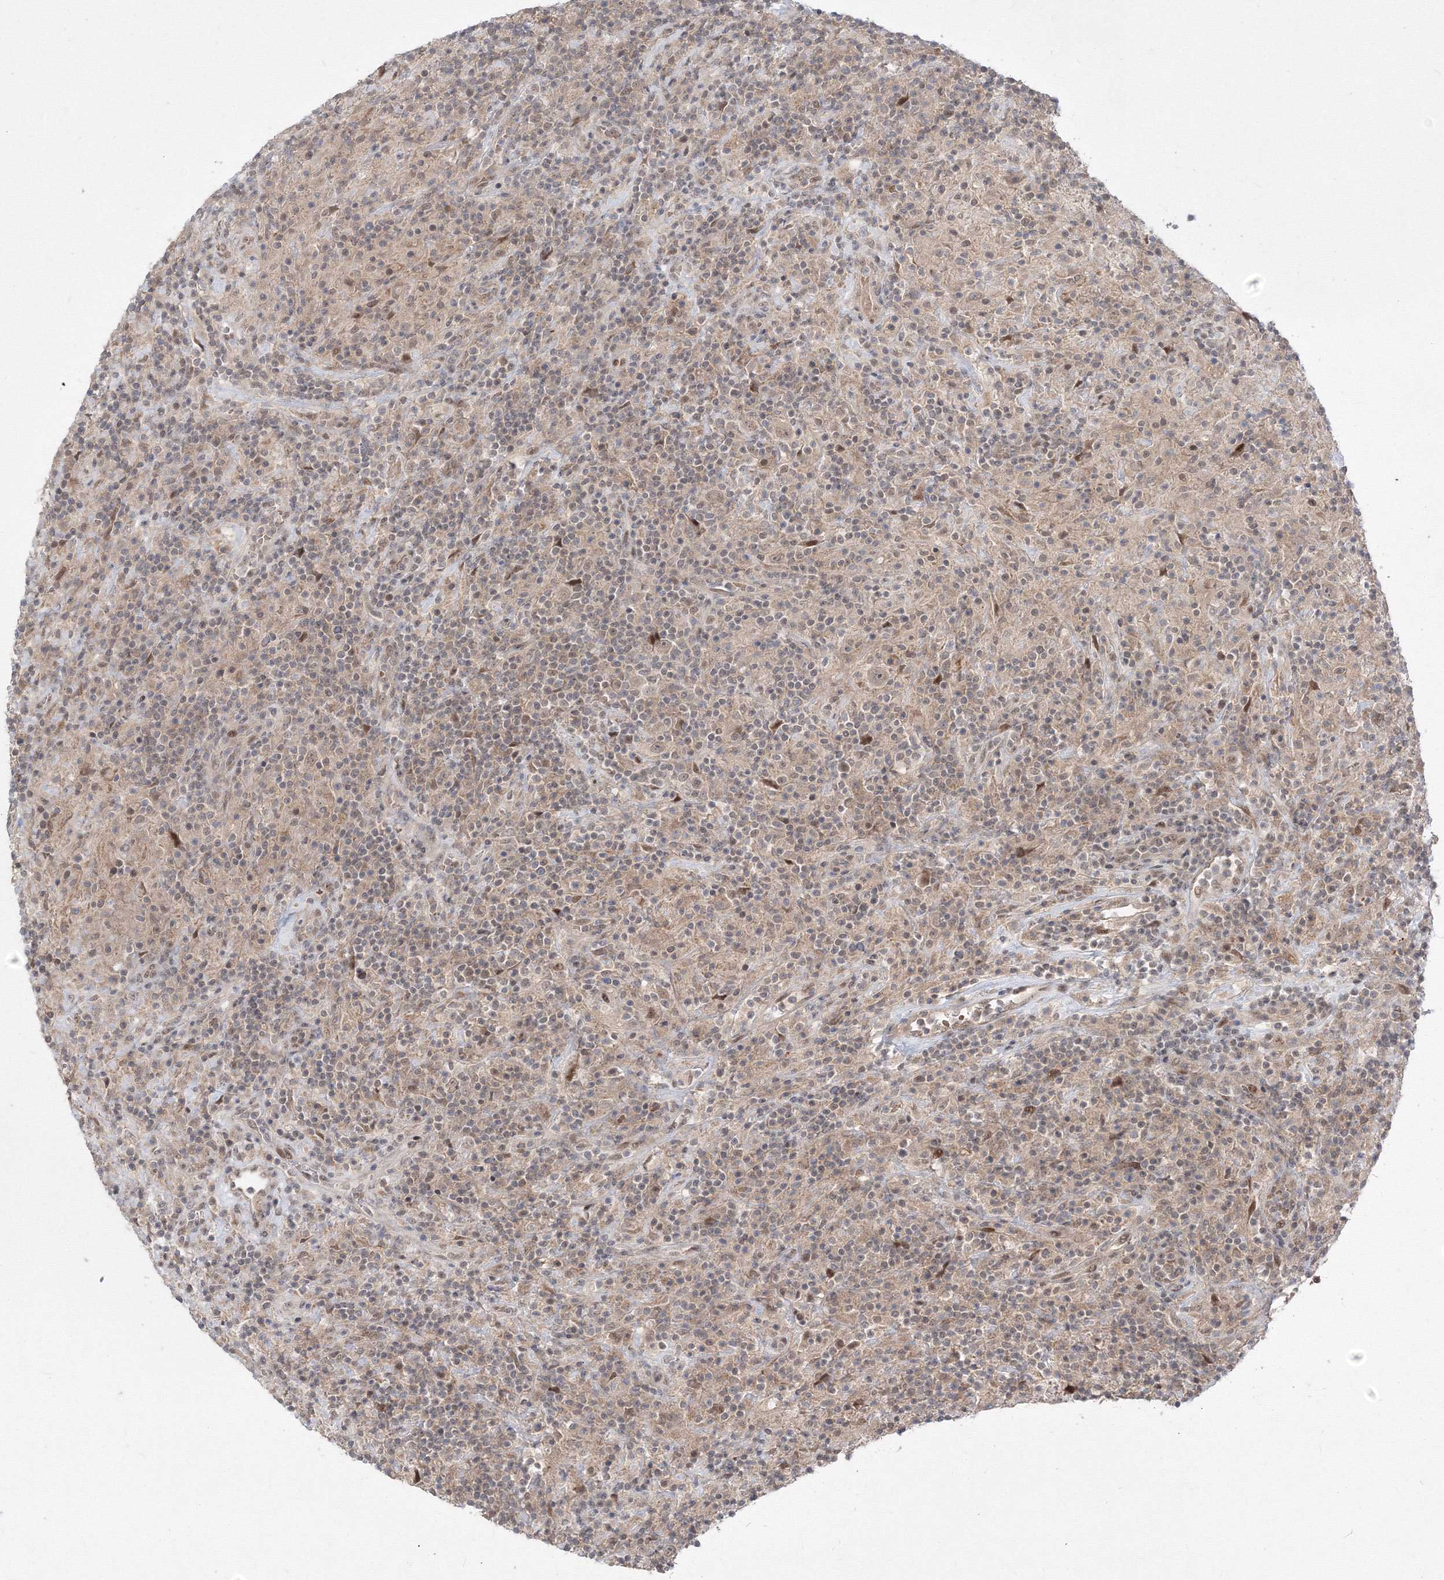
{"staining": {"intensity": "weak", "quantity": "25%-75%", "location": "nuclear"}, "tissue": "lymphoma", "cell_type": "Tumor cells", "image_type": "cancer", "snomed": [{"axis": "morphology", "description": "Hodgkin's disease, NOS"}, {"axis": "topography", "description": "Lymph node"}], "caption": "Weak nuclear expression for a protein is present in approximately 25%-75% of tumor cells of Hodgkin's disease using IHC.", "gene": "COPS4", "patient": {"sex": "male", "age": 70}}